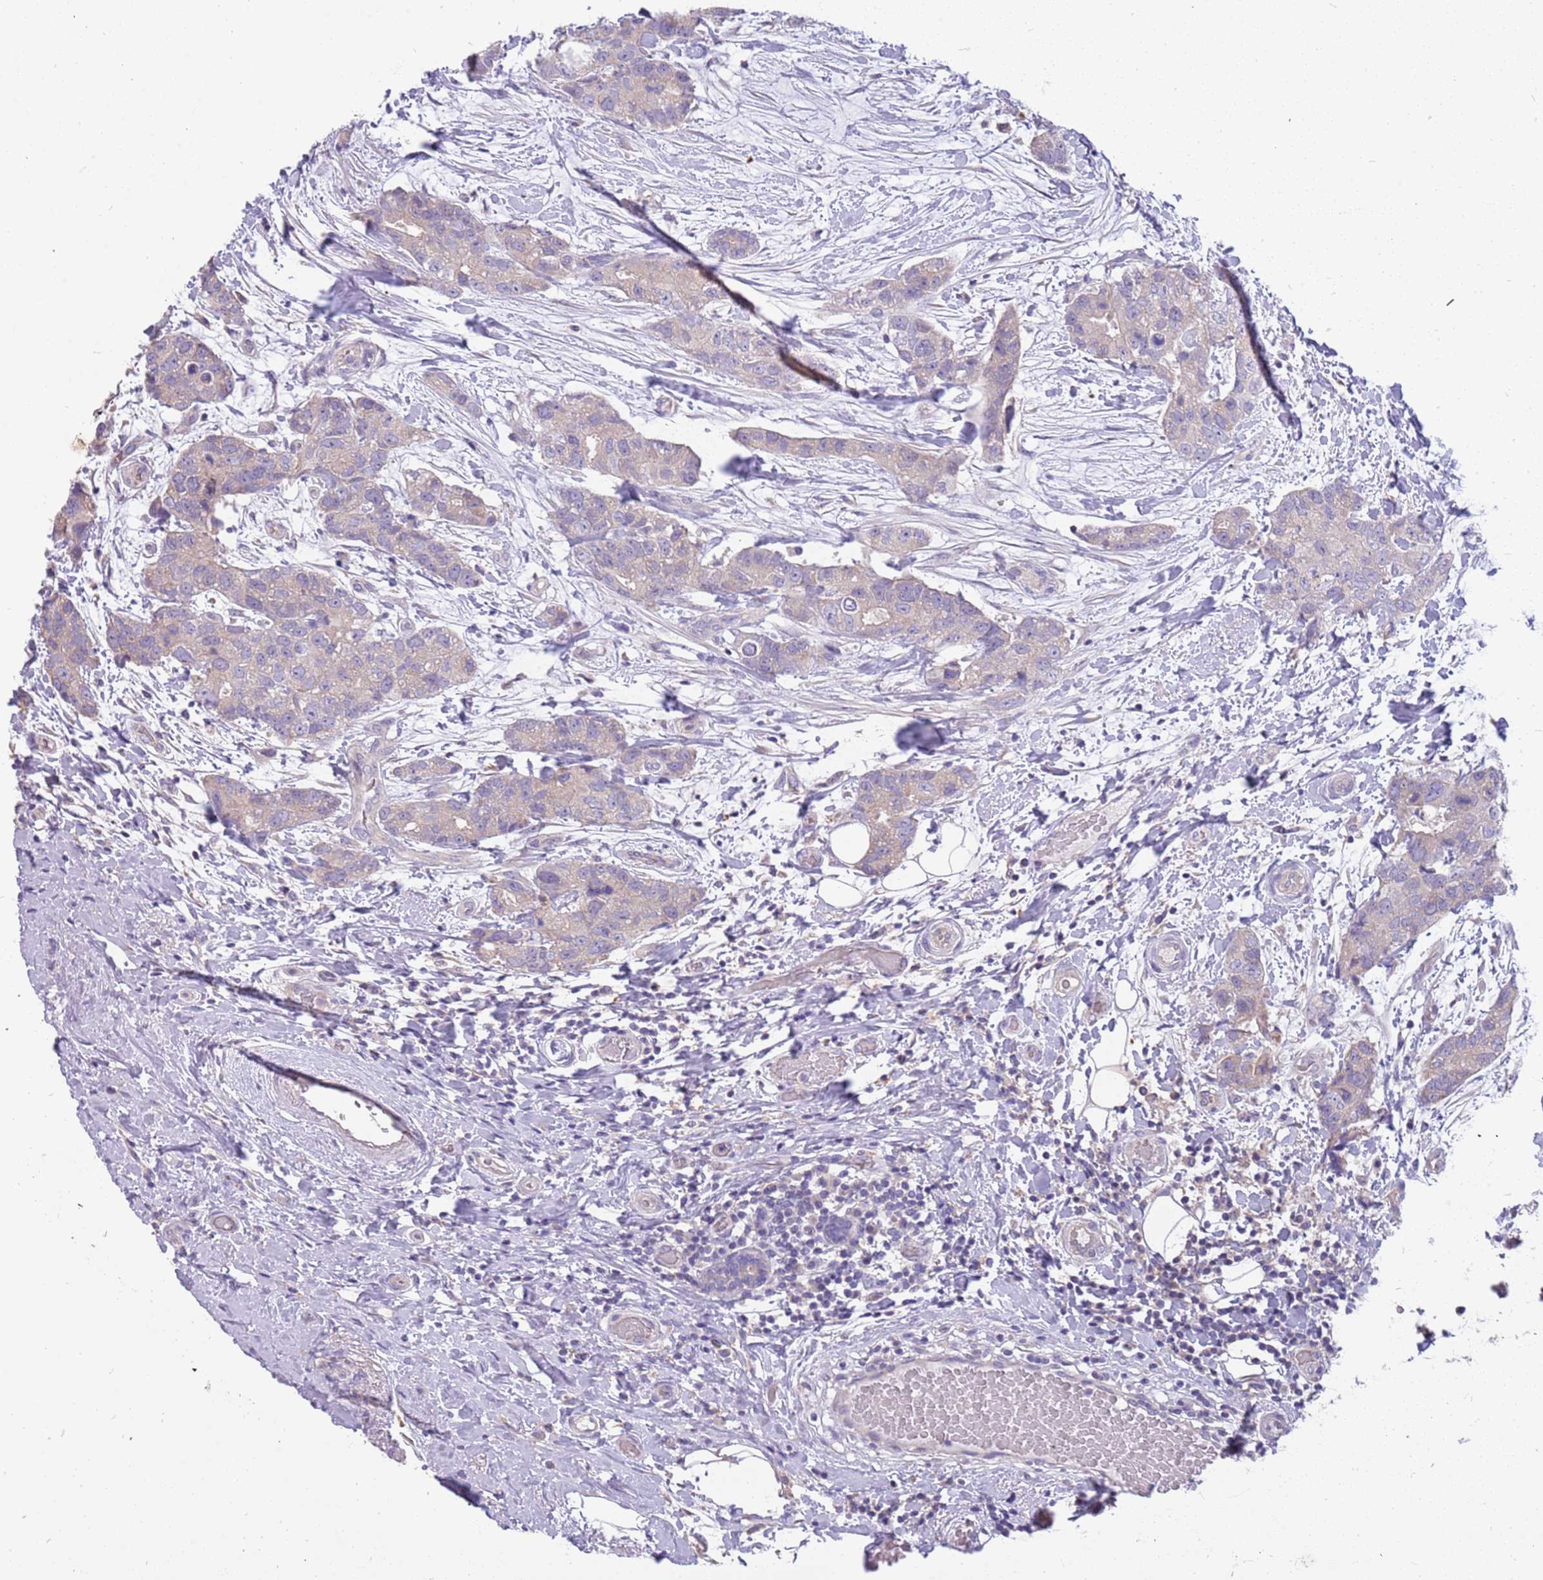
{"staining": {"intensity": "weak", "quantity": "<25%", "location": "cytoplasmic/membranous"}, "tissue": "breast cancer", "cell_type": "Tumor cells", "image_type": "cancer", "snomed": [{"axis": "morphology", "description": "Duct carcinoma"}, {"axis": "topography", "description": "Breast"}], "caption": "An image of human breast cancer (invasive ductal carcinoma) is negative for staining in tumor cells. (Stains: DAB (3,3'-diaminobenzidine) immunohistochemistry (IHC) with hematoxylin counter stain, Microscopy: brightfield microscopy at high magnification).", "gene": "RHCG", "patient": {"sex": "female", "age": 62}}